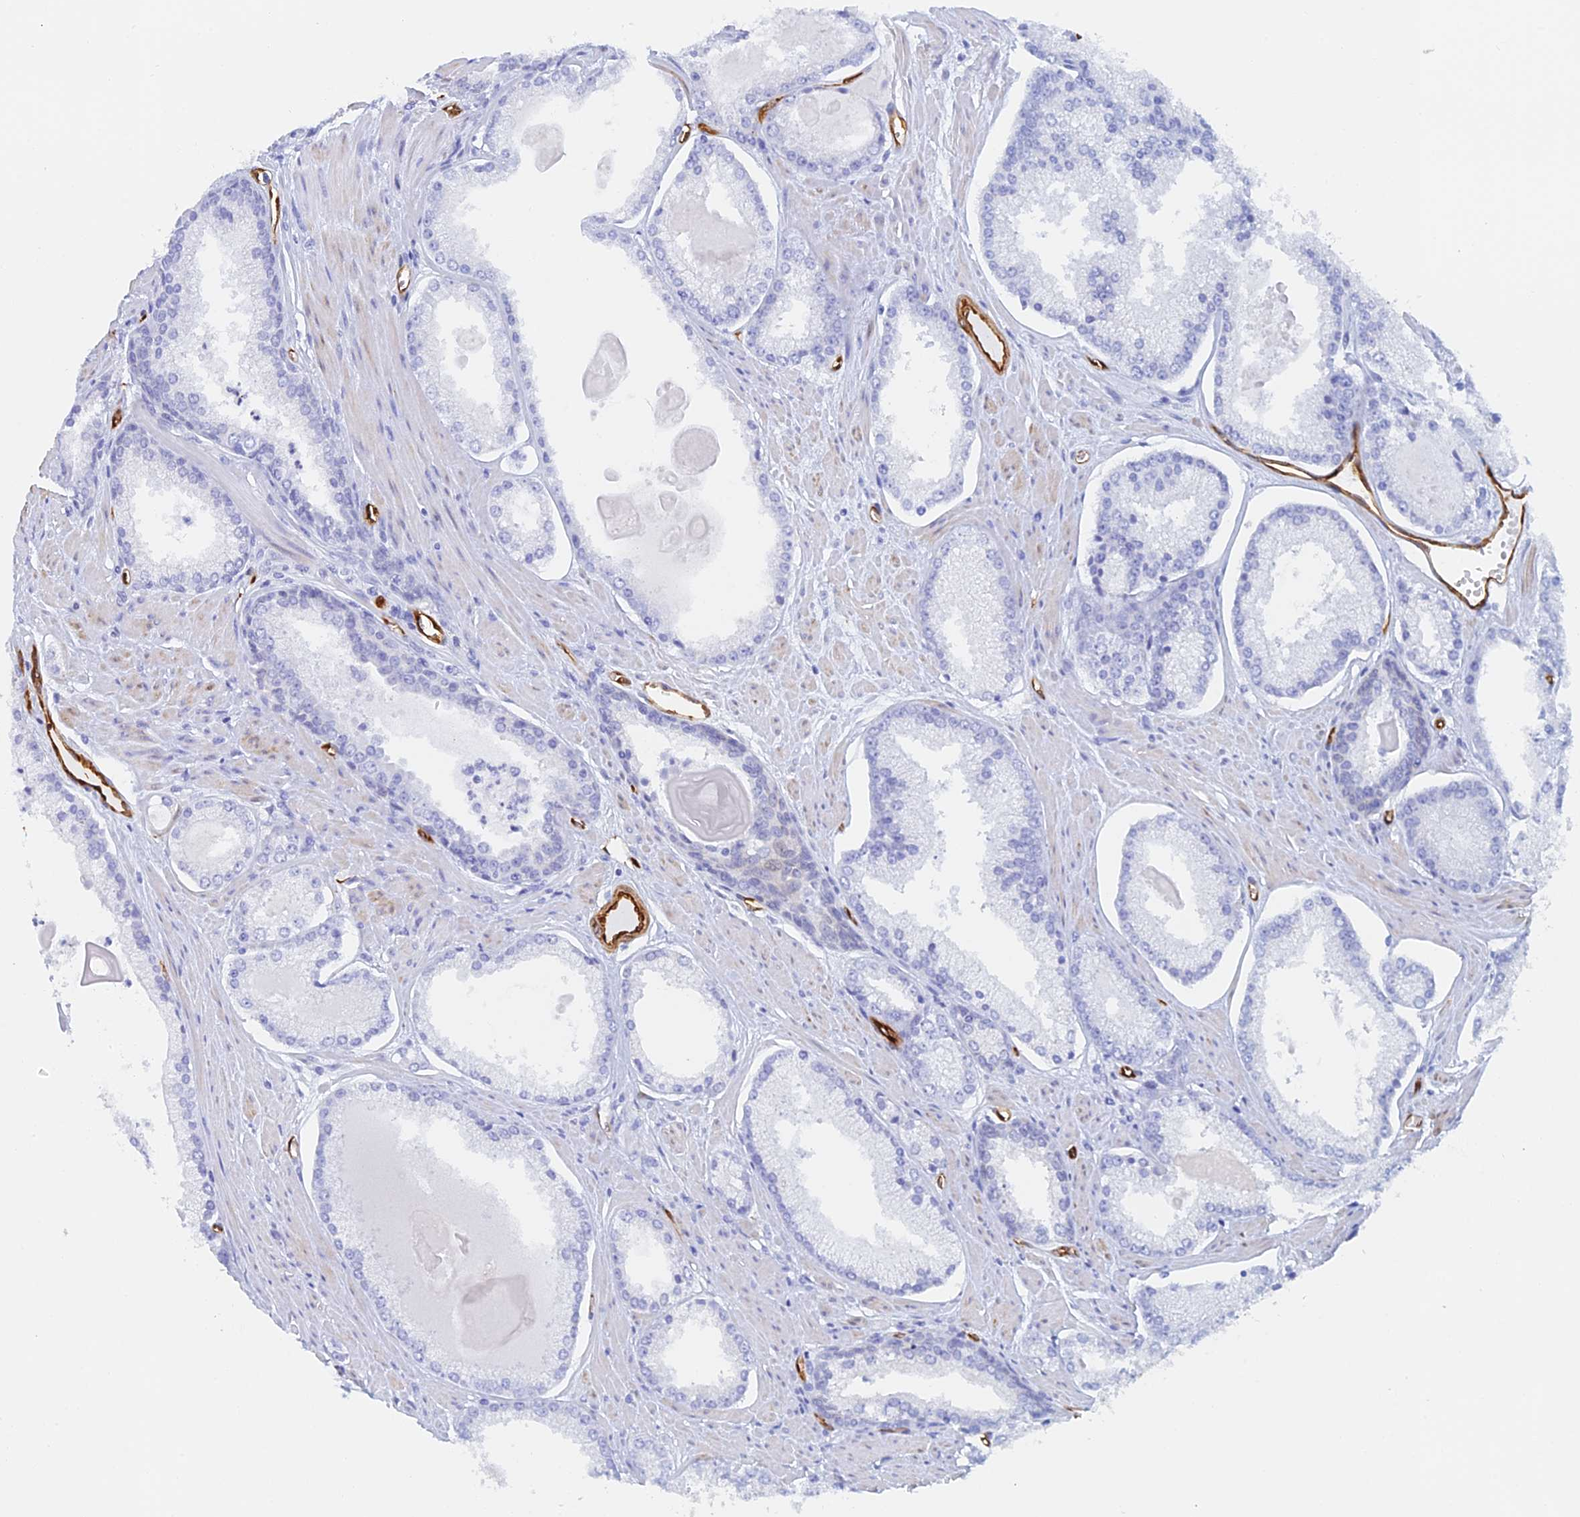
{"staining": {"intensity": "negative", "quantity": "none", "location": "none"}, "tissue": "prostate cancer", "cell_type": "Tumor cells", "image_type": "cancer", "snomed": [{"axis": "morphology", "description": "Adenocarcinoma, Low grade"}, {"axis": "topography", "description": "Prostate"}], "caption": "The micrograph shows no significant expression in tumor cells of prostate cancer.", "gene": "CRIP2", "patient": {"sex": "male", "age": 54}}